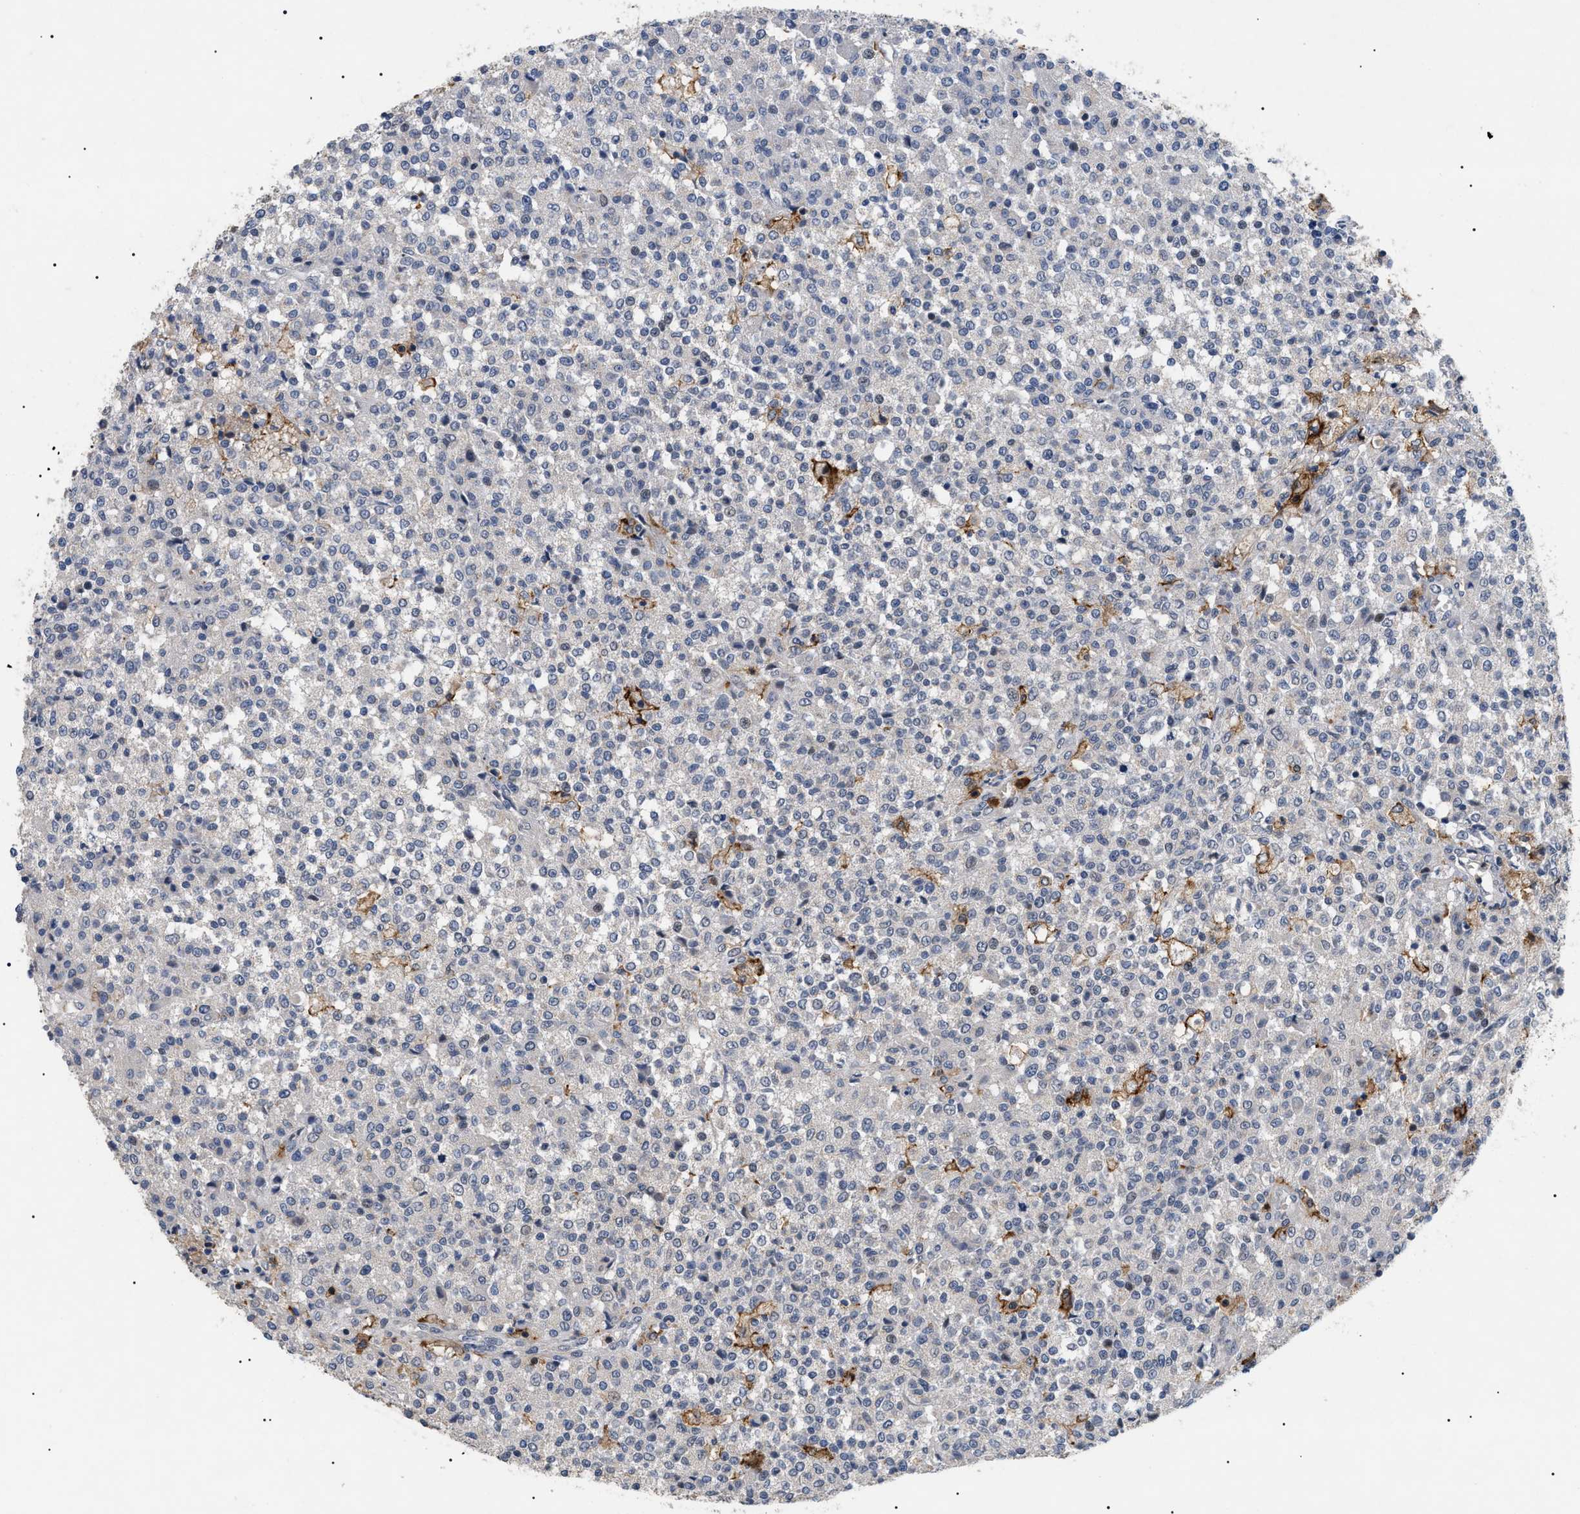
{"staining": {"intensity": "negative", "quantity": "none", "location": "none"}, "tissue": "testis cancer", "cell_type": "Tumor cells", "image_type": "cancer", "snomed": [{"axis": "morphology", "description": "Seminoma, NOS"}, {"axis": "topography", "description": "Testis"}], "caption": "DAB immunohistochemical staining of human testis cancer (seminoma) demonstrates no significant staining in tumor cells.", "gene": "CD300A", "patient": {"sex": "male", "age": 59}}